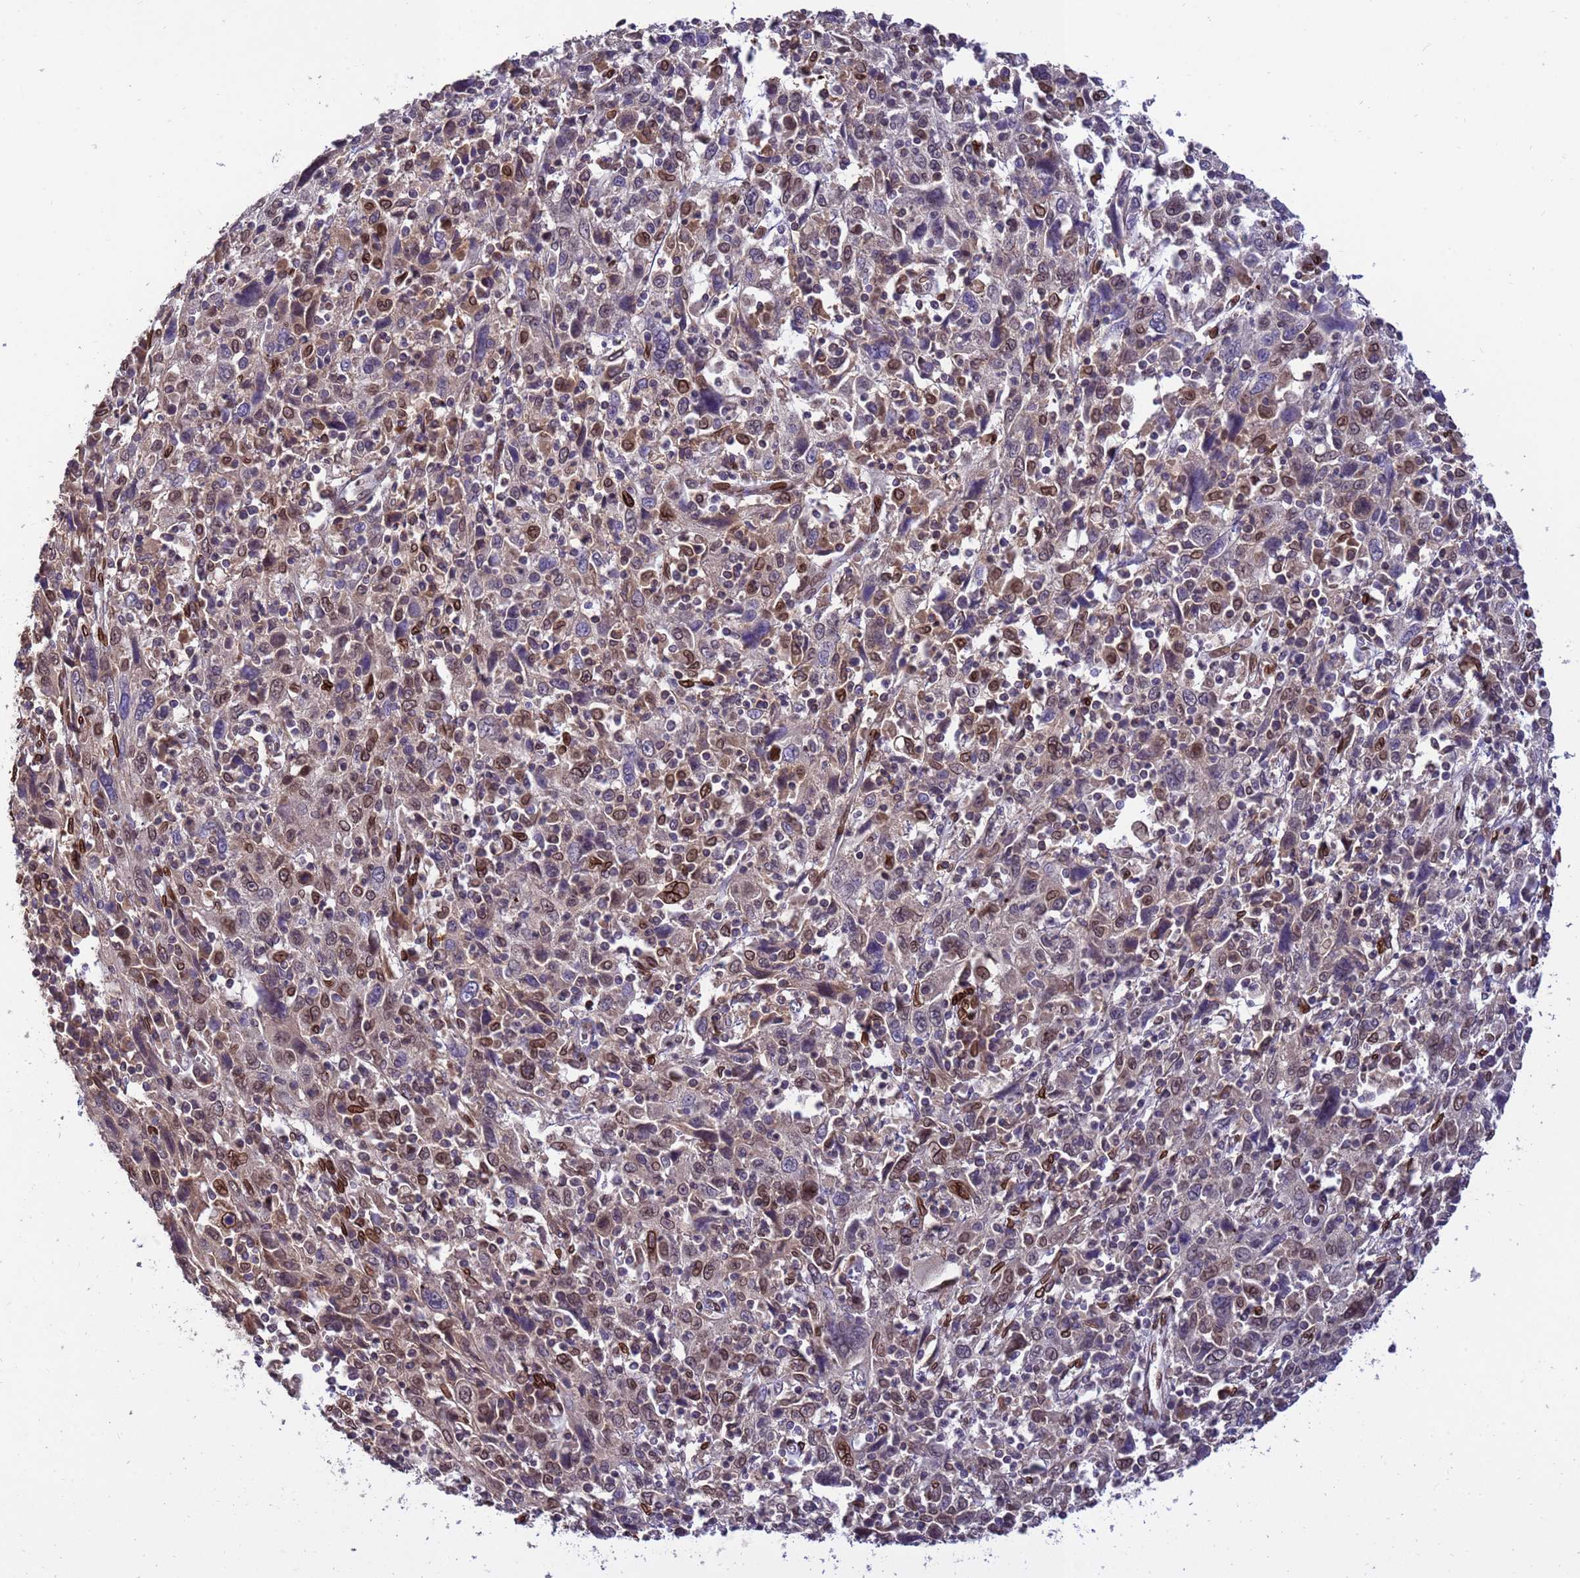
{"staining": {"intensity": "moderate", "quantity": "<25%", "location": "cytoplasmic/membranous,nuclear"}, "tissue": "cervical cancer", "cell_type": "Tumor cells", "image_type": "cancer", "snomed": [{"axis": "morphology", "description": "Squamous cell carcinoma, NOS"}, {"axis": "topography", "description": "Cervix"}], "caption": "The histopathology image demonstrates a brown stain indicating the presence of a protein in the cytoplasmic/membranous and nuclear of tumor cells in squamous cell carcinoma (cervical).", "gene": "GPR135", "patient": {"sex": "female", "age": 46}}